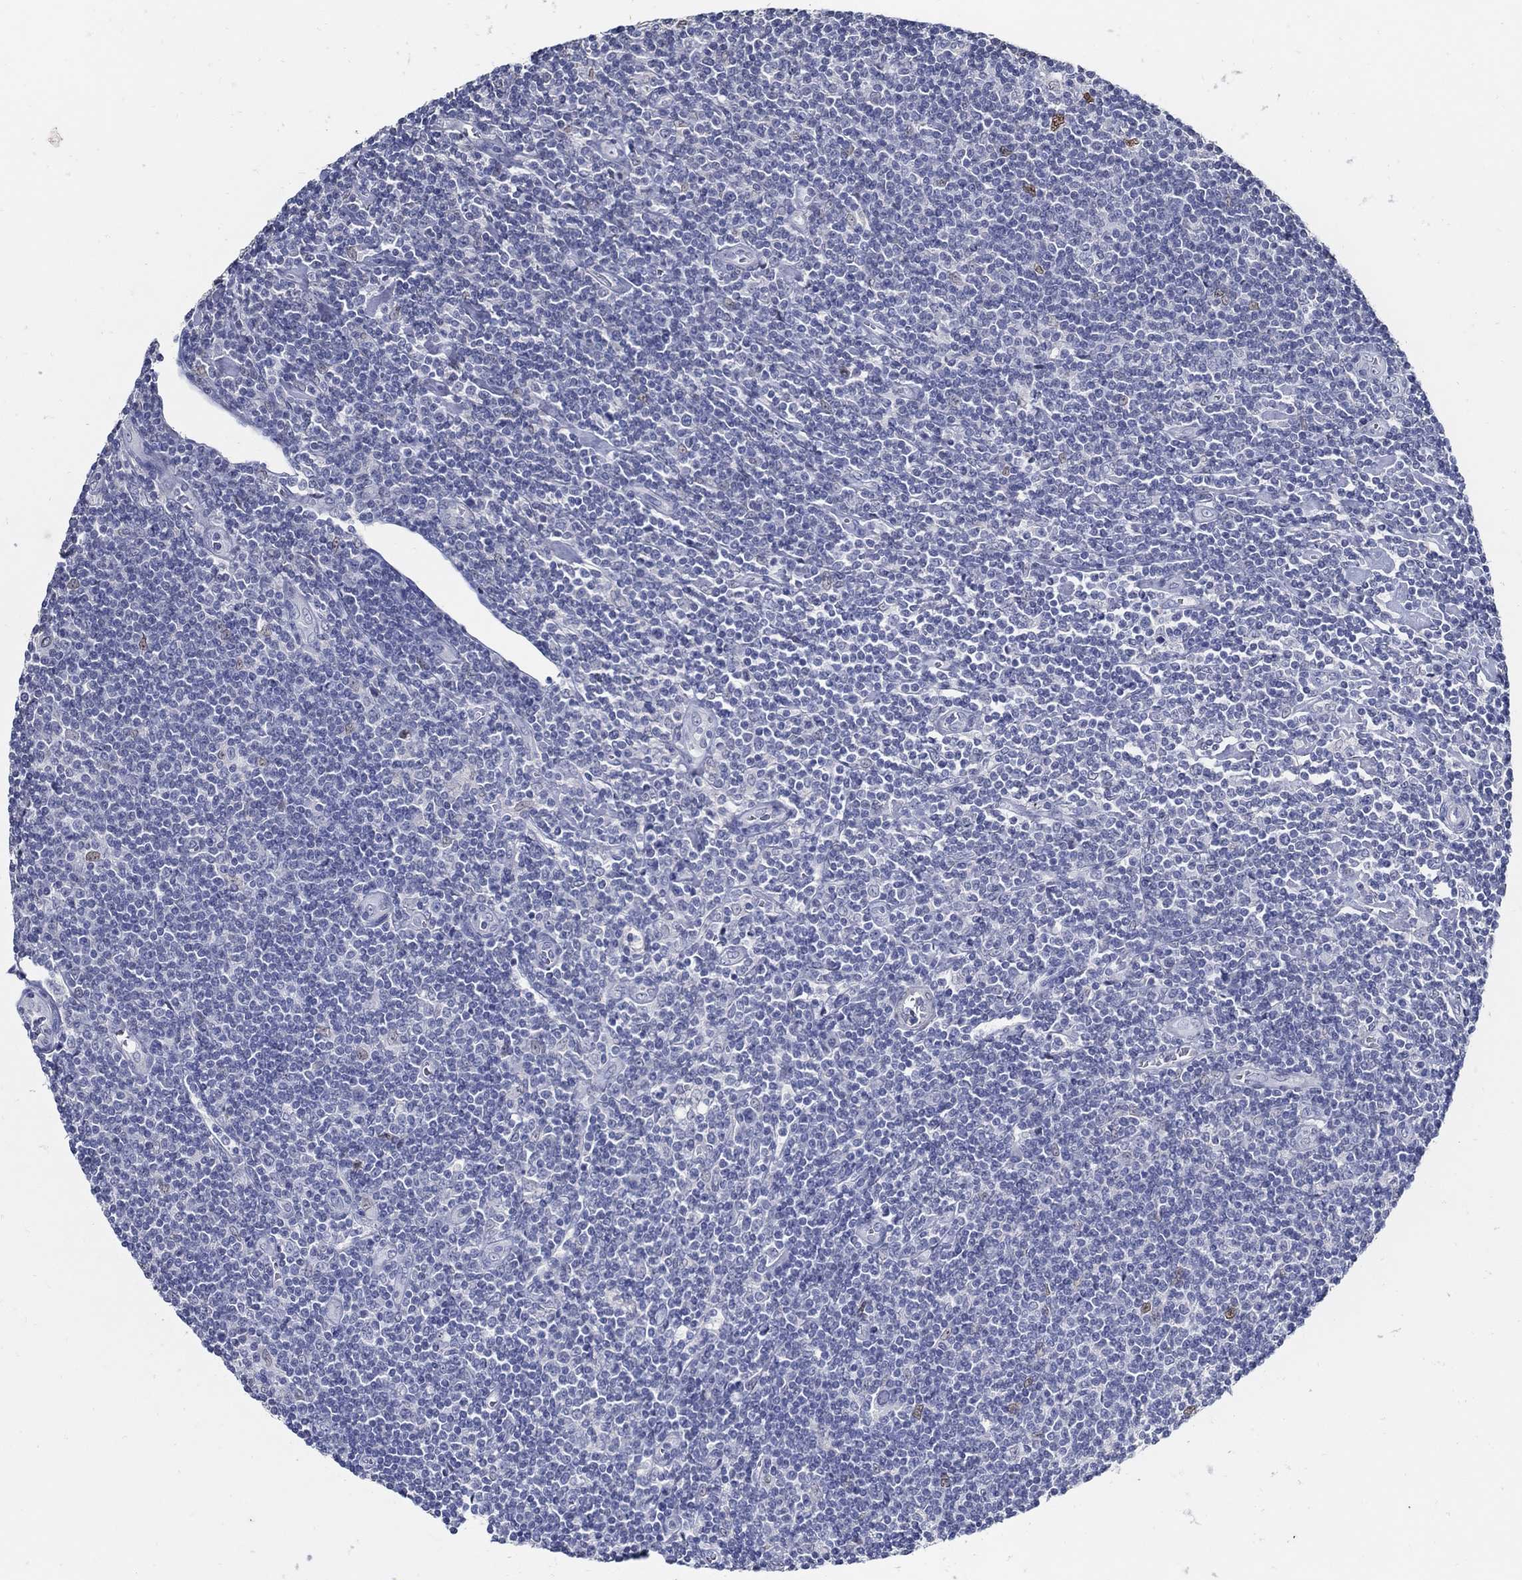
{"staining": {"intensity": "negative", "quantity": "none", "location": "none"}, "tissue": "lymphoma", "cell_type": "Tumor cells", "image_type": "cancer", "snomed": [{"axis": "morphology", "description": "Hodgkin's disease, NOS"}, {"axis": "topography", "description": "Lymph node"}], "caption": "High magnification brightfield microscopy of Hodgkin's disease stained with DAB (3,3'-diaminobenzidine) (brown) and counterstained with hematoxylin (blue): tumor cells show no significant positivity.", "gene": "USP29", "patient": {"sex": "male", "age": 40}}